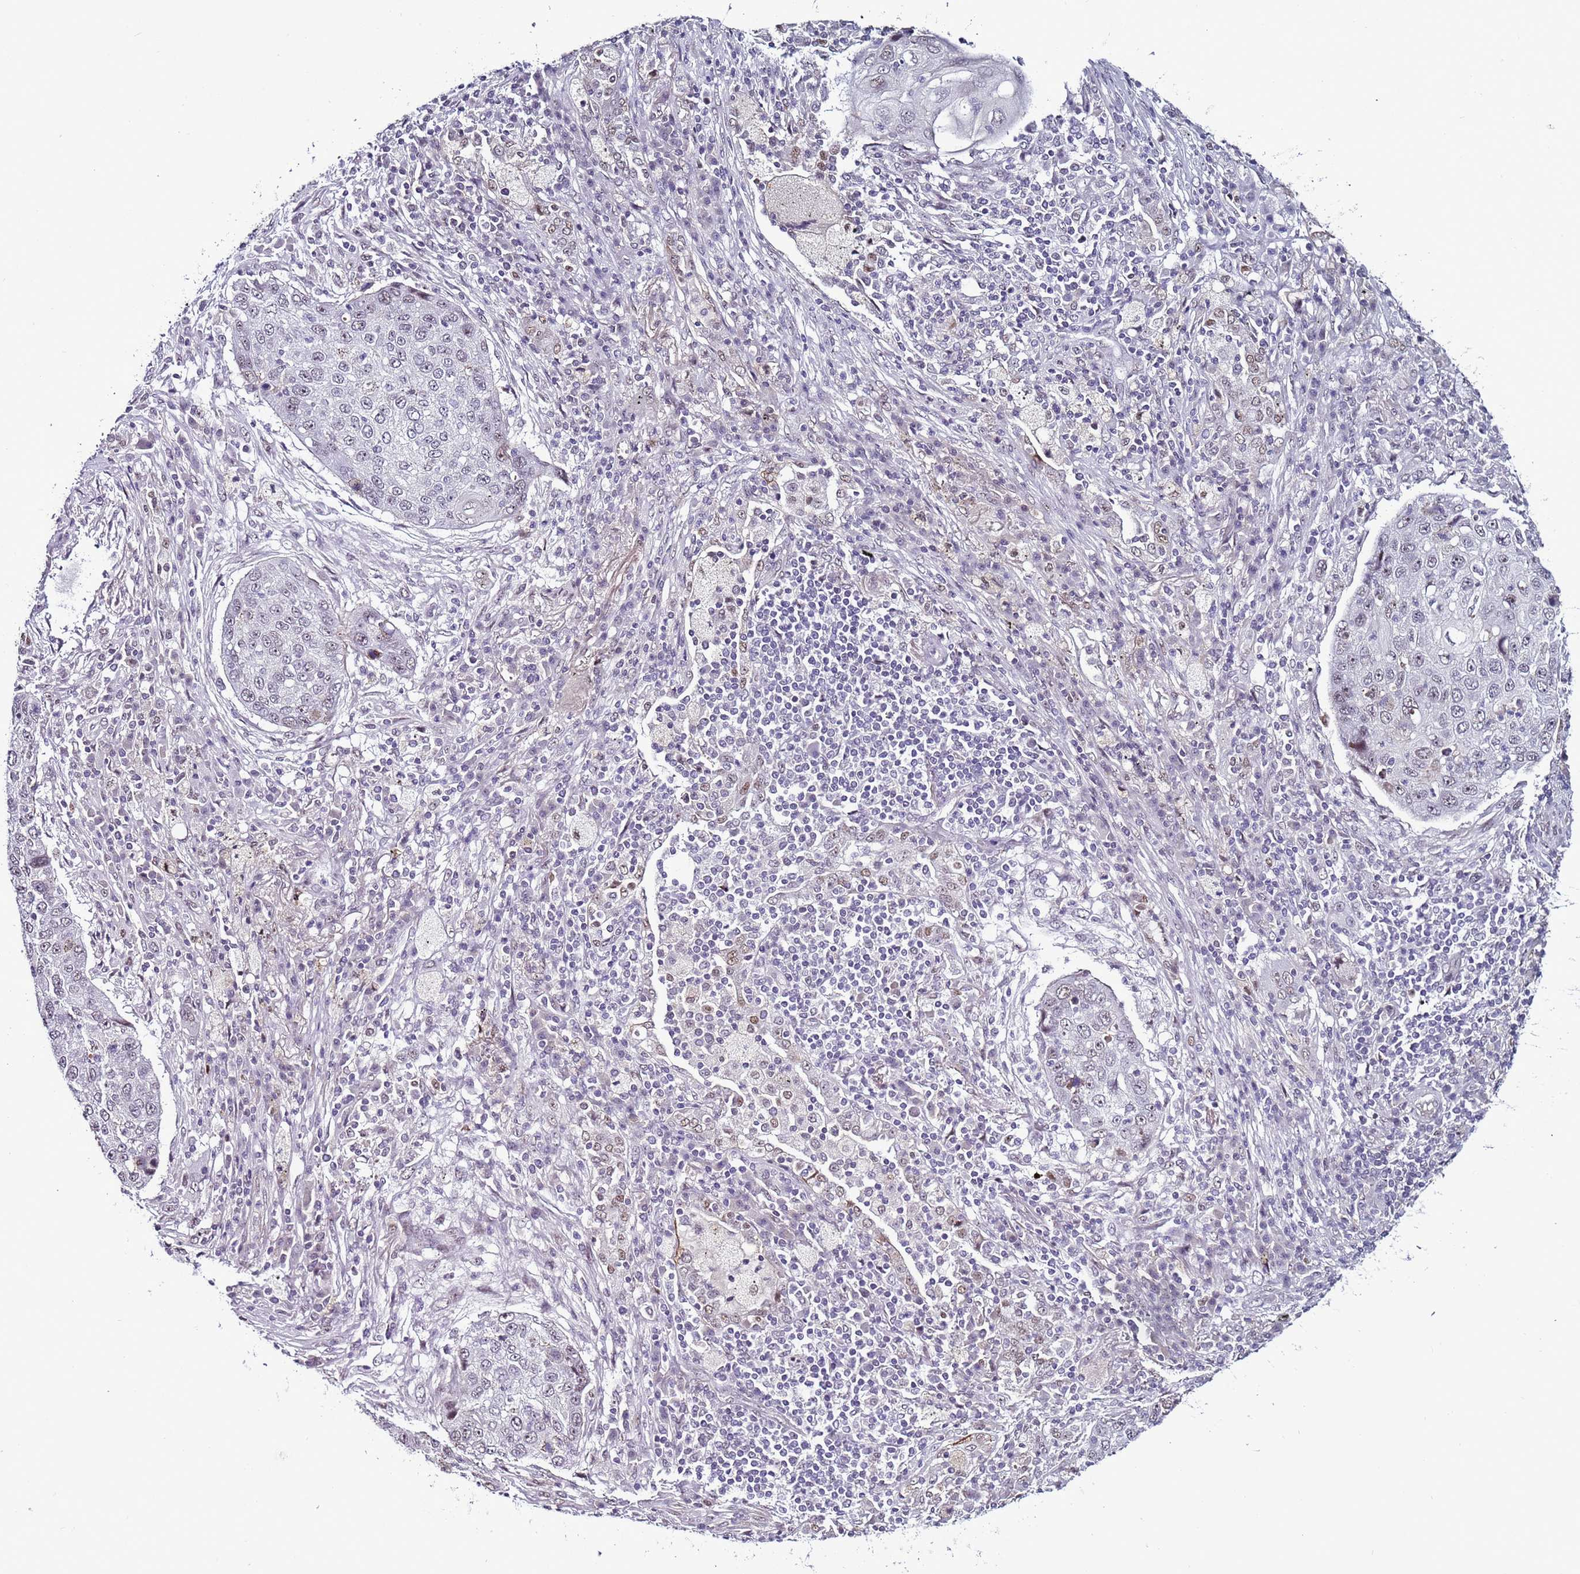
{"staining": {"intensity": "weak", "quantity": "<25%", "location": "nuclear"}, "tissue": "lung cancer", "cell_type": "Tumor cells", "image_type": "cancer", "snomed": [{"axis": "morphology", "description": "Squamous cell carcinoma, NOS"}, {"axis": "topography", "description": "Lung"}], "caption": "Immunohistochemistry (IHC) of lung cancer (squamous cell carcinoma) demonstrates no expression in tumor cells.", "gene": "PSMA7", "patient": {"sex": "female", "age": 63}}